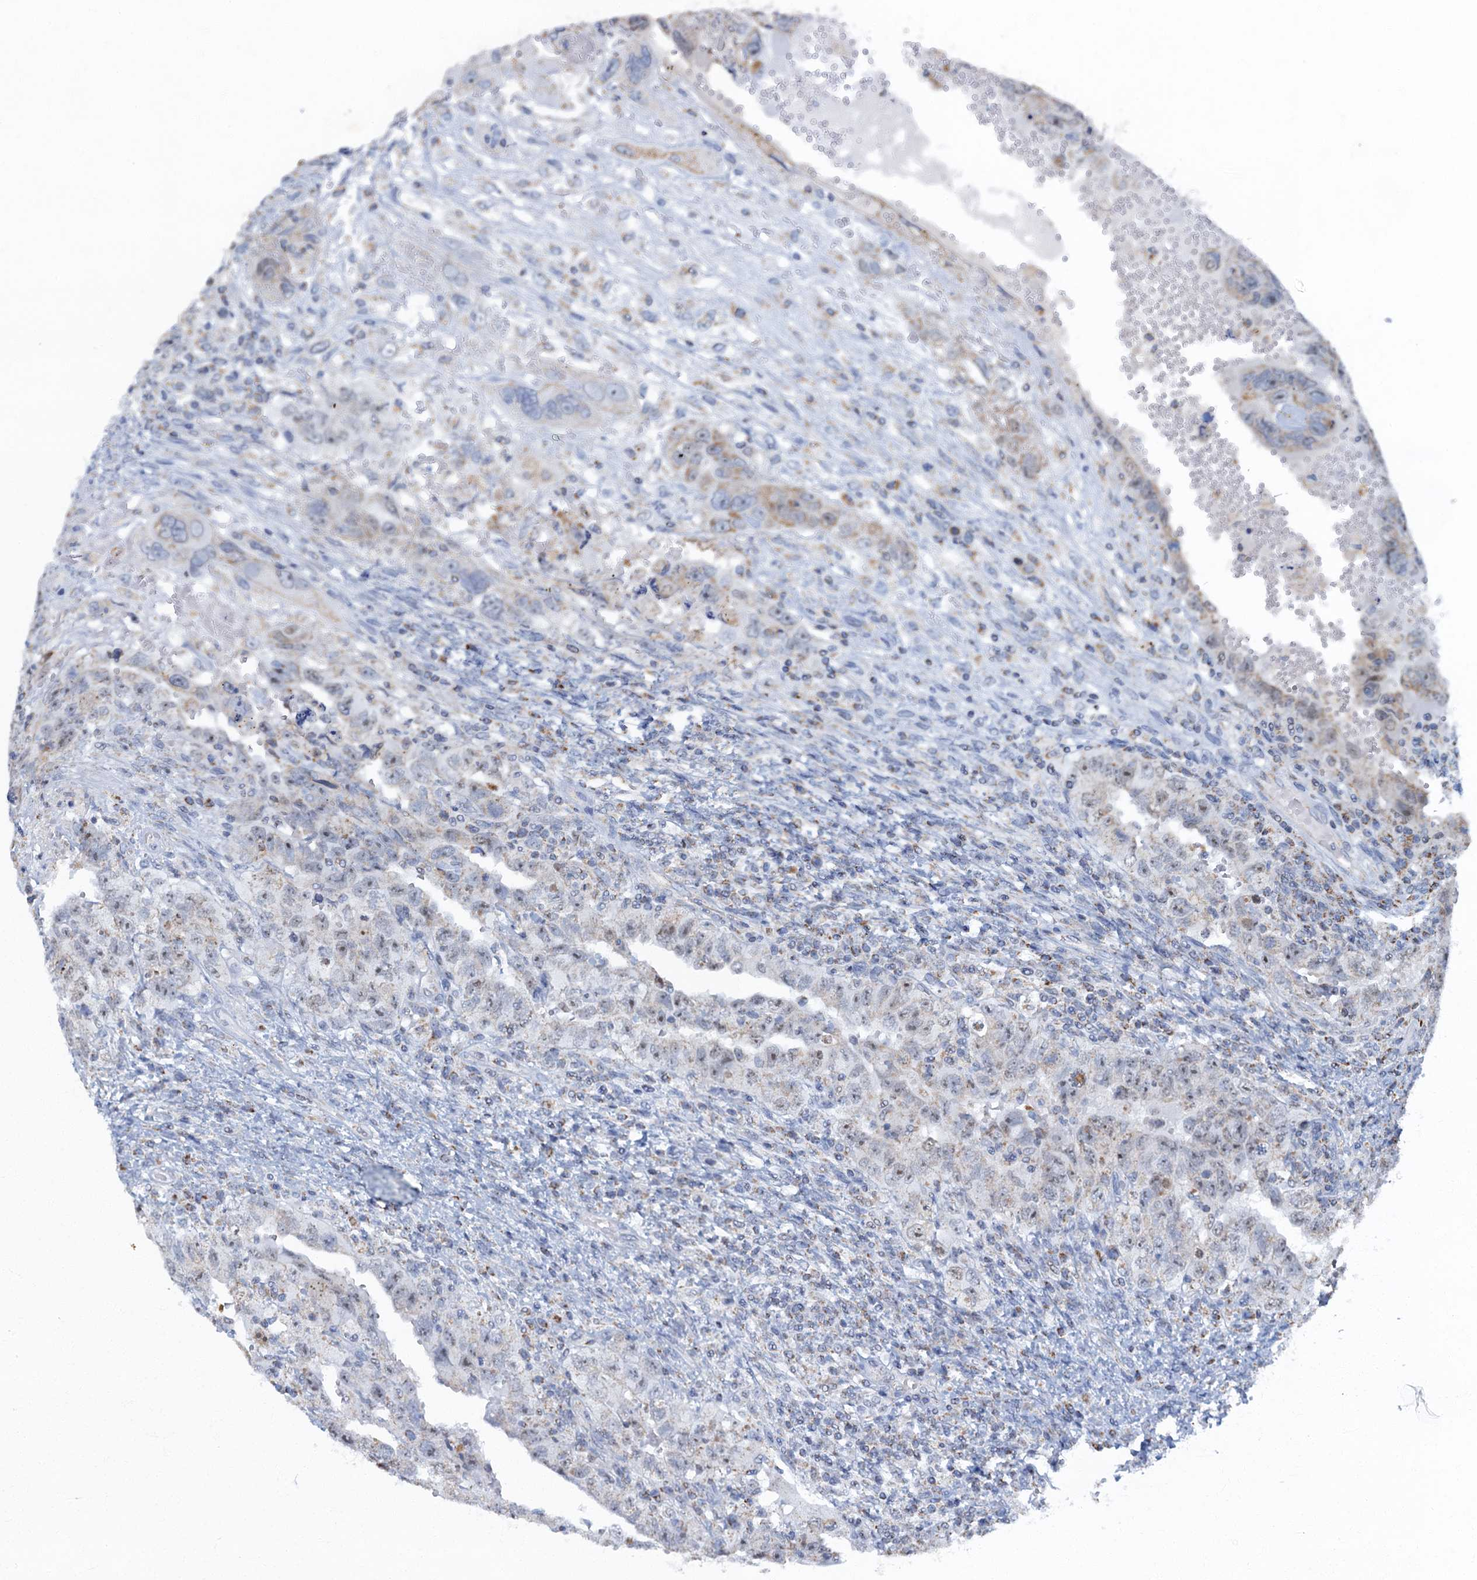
{"staining": {"intensity": "weak", "quantity": "<25%", "location": "cytoplasmic/membranous"}, "tissue": "testis cancer", "cell_type": "Tumor cells", "image_type": "cancer", "snomed": [{"axis": "morphology", "description": "Carcinoma, Embryonal, NOS"}, {"axis": "topography", "description": "Testis"}], "caption": "Tumor cells are negative for protein expression in human embryonal carcinoma (testis). (Stains: DAB immunohistochemistry with hematoxylin counter stain, Microscopy: brightfield microscopy at high magnification).", "gene": "RAD9B", "patient": {"sex": "male", "age": 26}}